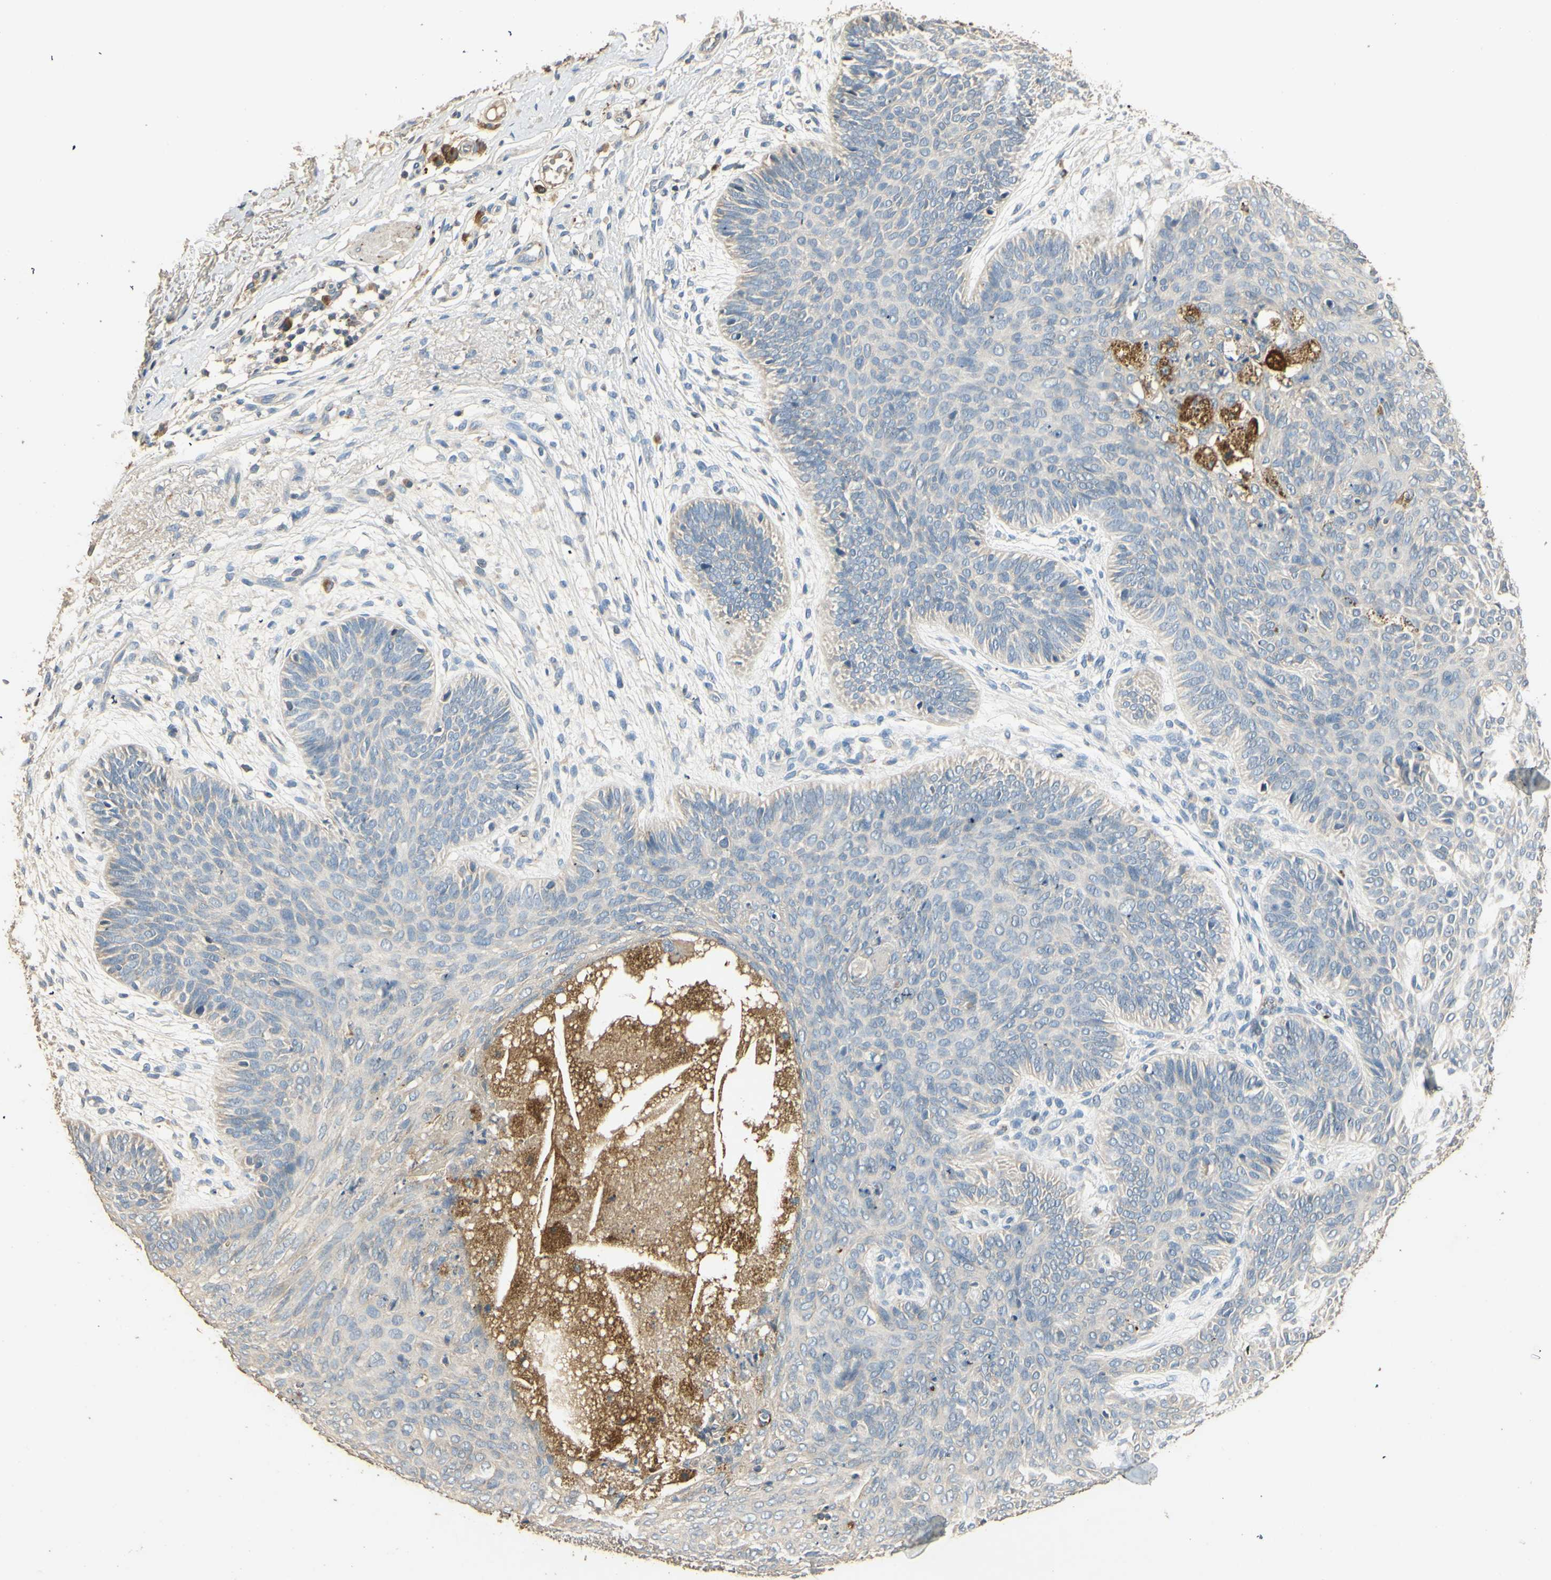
{"staining": {"intensity": "negative", "quantity": "none", "location": "none"}, "tissue": "skin cancer", "cell_type": "Tumor cells", "image_type": "cancer", "snomed": [{"axis": "morphology", "description": "Normal tissue, NOS"}, {"axis": "morphology", "description": "Basal cell carcinoma"}, {"axis": "topography", "description": "Skin"}], "caption": "An immunohistochemistry micrograph of skin cancer (basal cell carcinoma) is shown. There is no staining in tumor cells of skin cancer (basal cell carcinoma).", "gene": "ARHGEF17", "patient": {"sex": "male", "age": 52}}